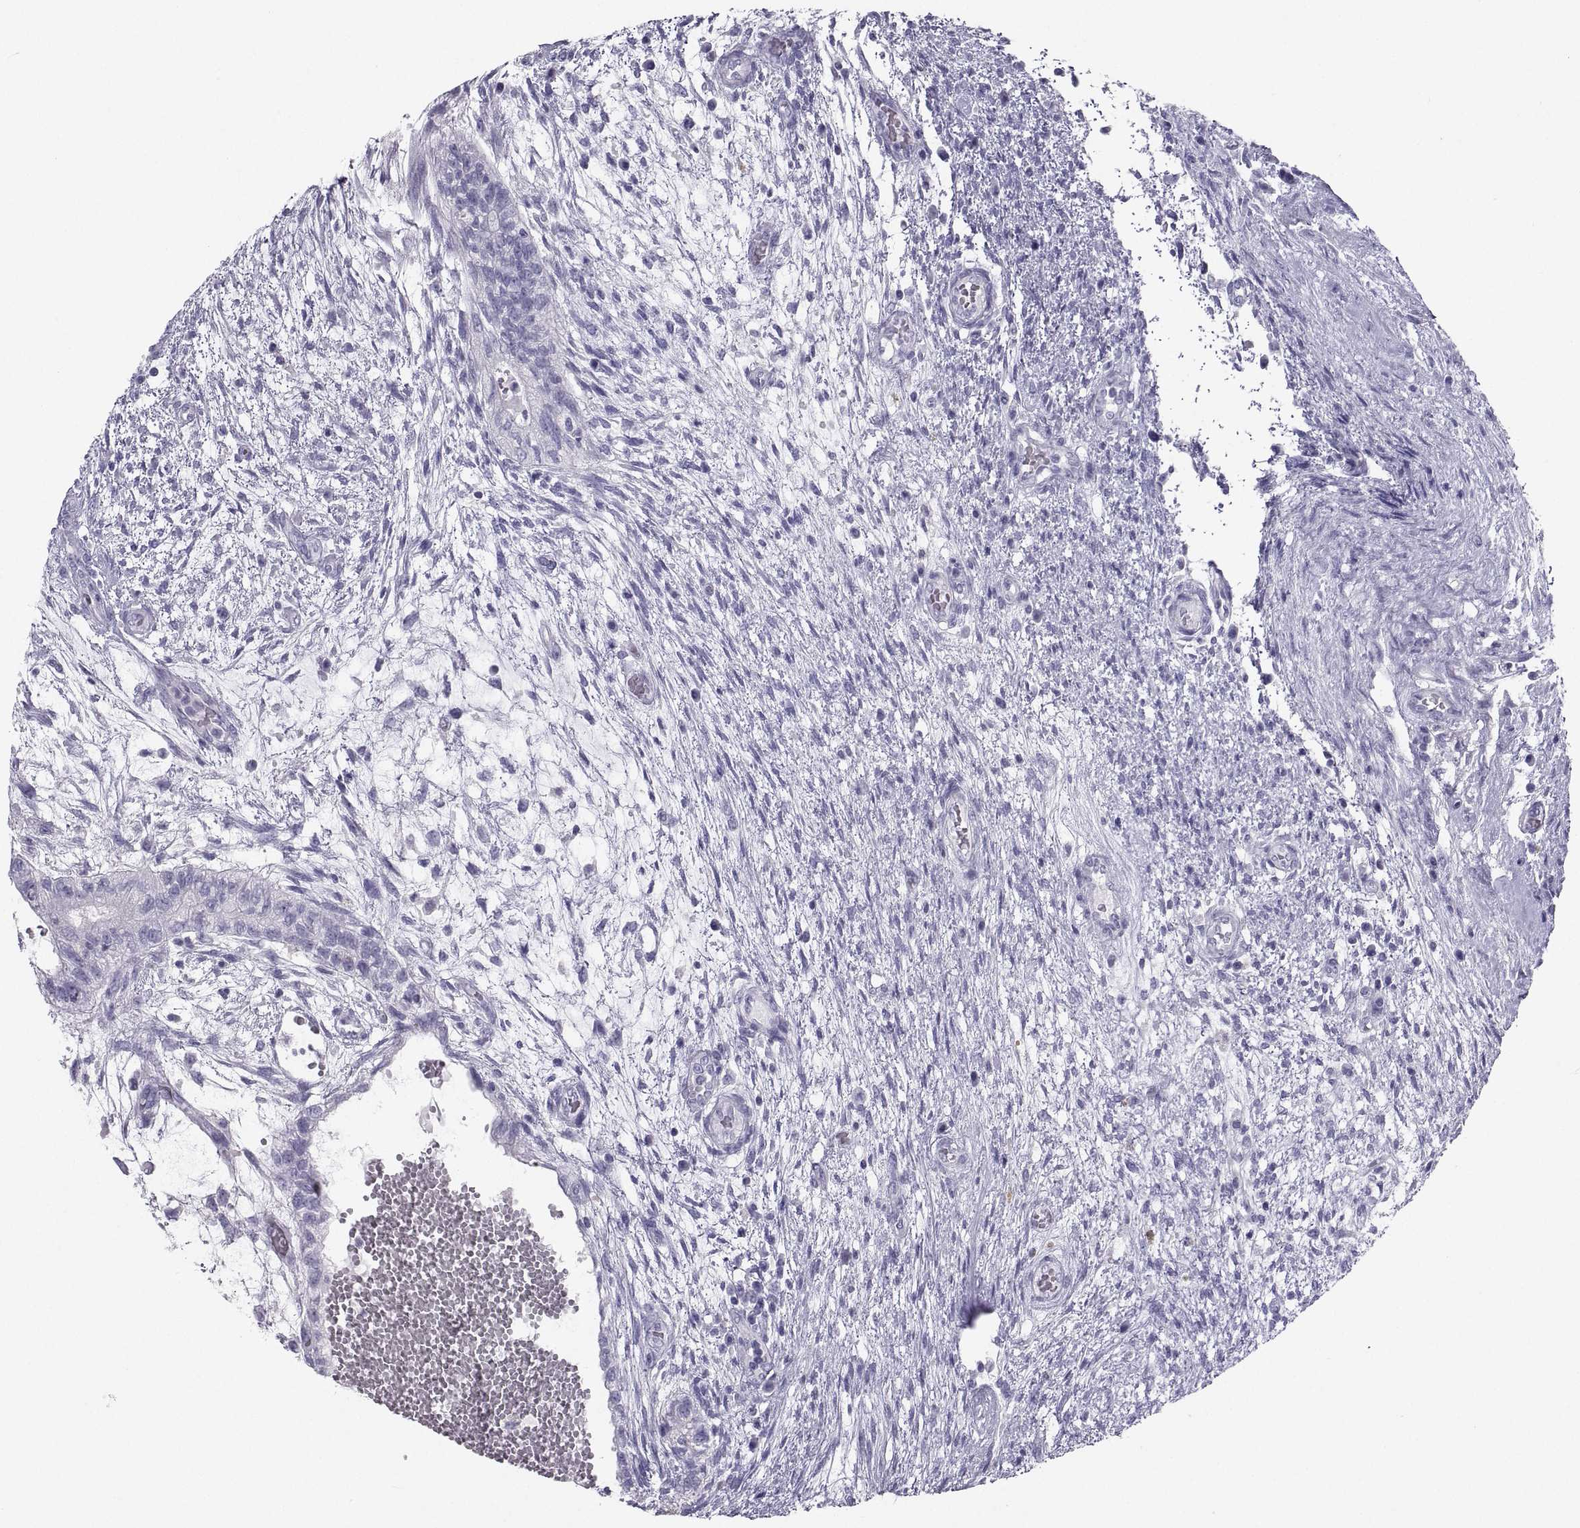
{"staining": {"intensity": "negative", "quantity": "none", "location": "none"}, "tissue": "testis cancer", "cell_type": "Tumor cells", "image_type": "cancer", "snomed": [{"axis": "morphology", "description": "Normal tissue, NOS"}, {"axis": "morphology", "description": "Carcinoma, Embryonal, NOS"}, {"axis": "topography", "description": "Testis"}, {"axis": "topography", "description": "Epididymis"}], "caption": "Immunohistochemical staining of human testis embryonal carcinoma demonstrates no significant positivity in tumor cells. (Stains: DAB (3,3'-diaminobenzidine) immunohistochemistry (IHC) with hematoxylin counter stain, Microscopy: brightfield microscopy at high magnification).", "gene": "PCSK1N", "patient": {"sex": "male", "age": 32}}